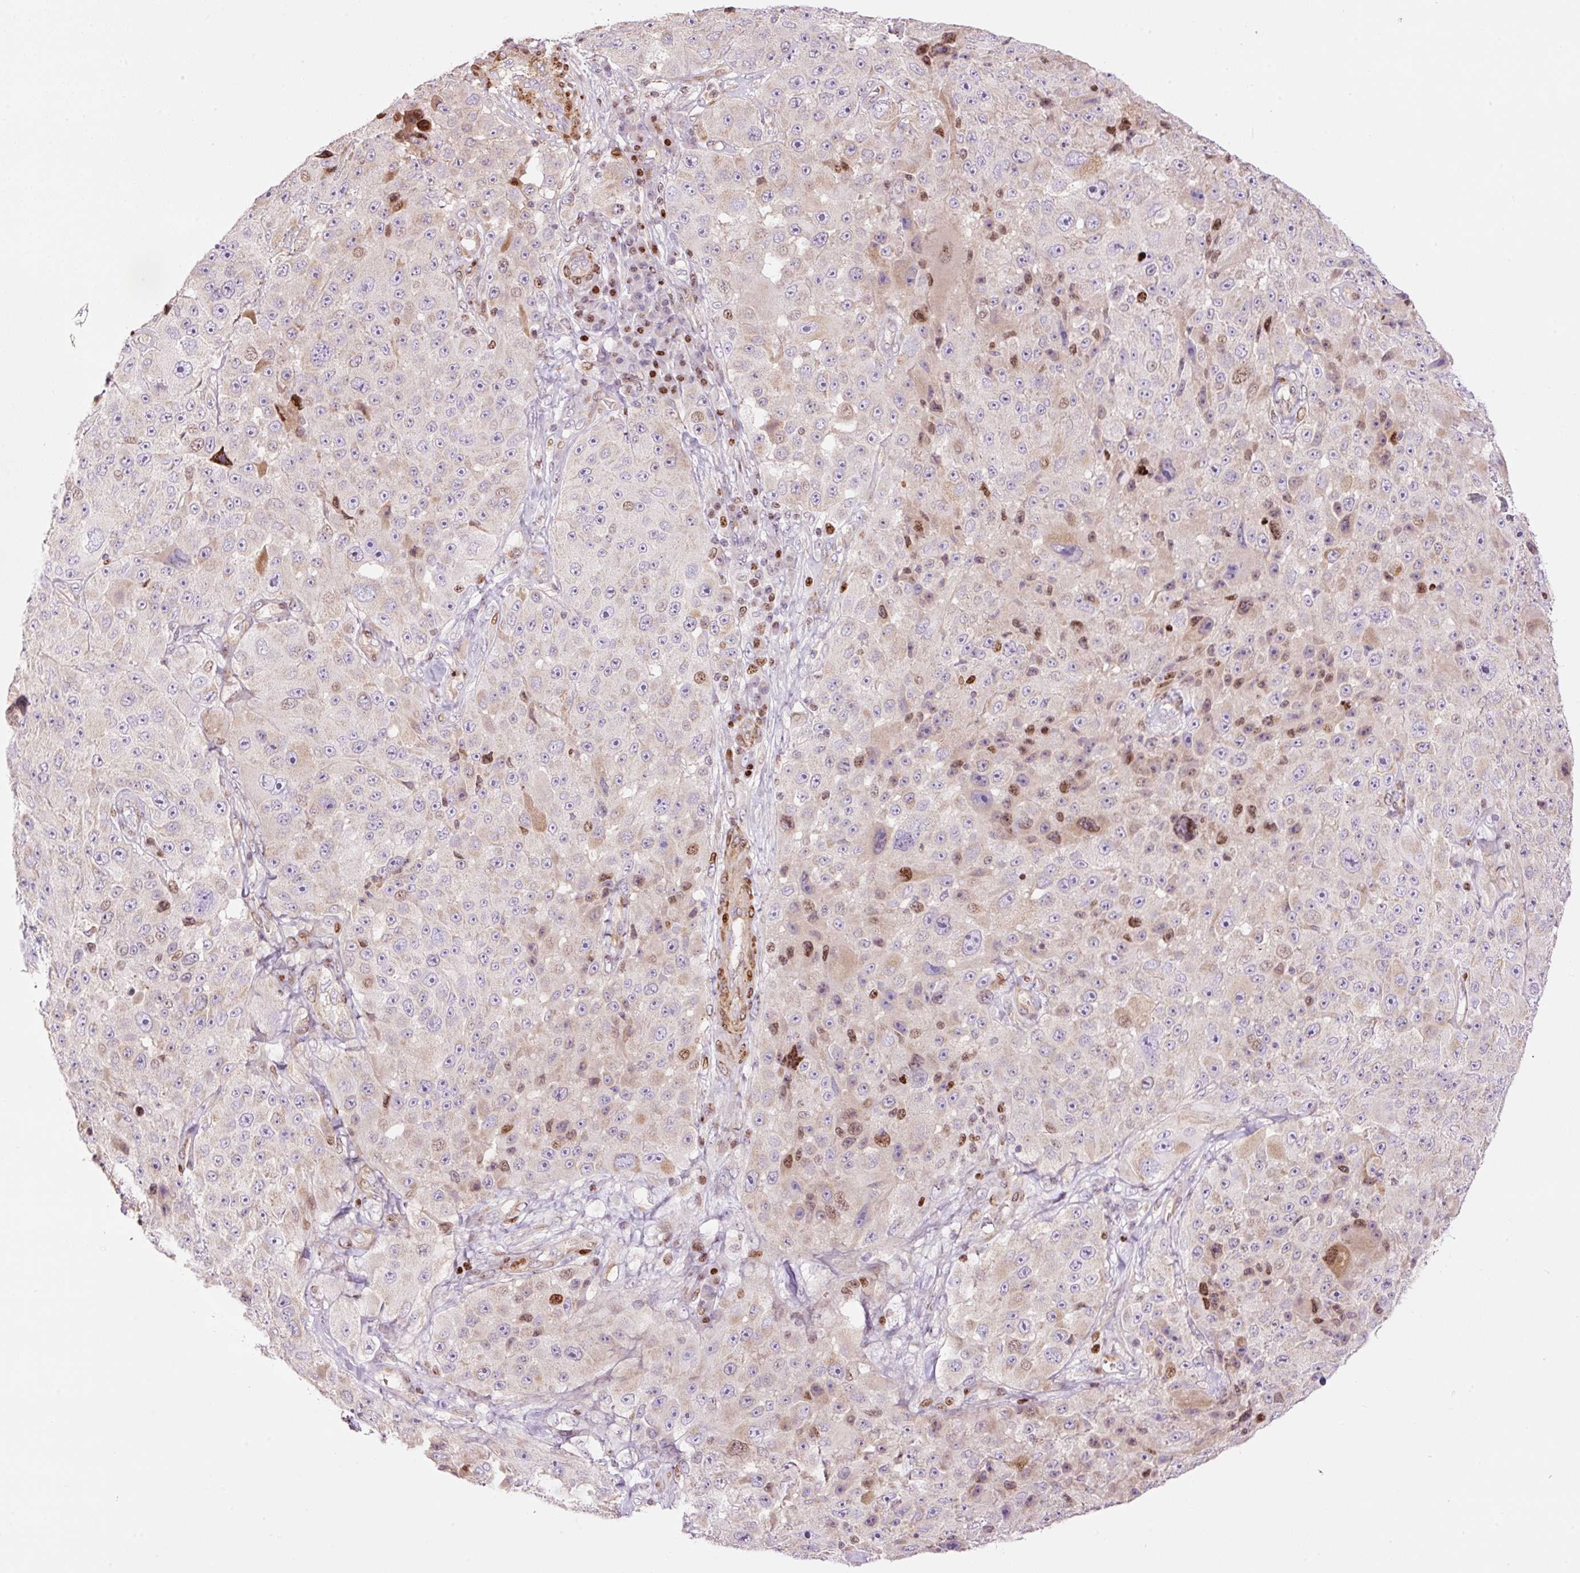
{"staining": {"intensity": "moderate", "quantity": "<25%", "location": "nuclear"}, "tissue": "melanoma", "cell_type": "Tumor cells", "image_type": "cancer", "snomed": [{"axis": "morphology", "description": "Malignant melanoma, Metastatic site"}, {"axis": "topography", "description": "Lymph node"}], "caption": "Immunohistochemical staining of human melanoma displays low levels of moderate nuclear protein staining in approximately <25% of tumor cells.", "gene": "TMEM8B", "patient": {"sex": "male", "age": 62}}